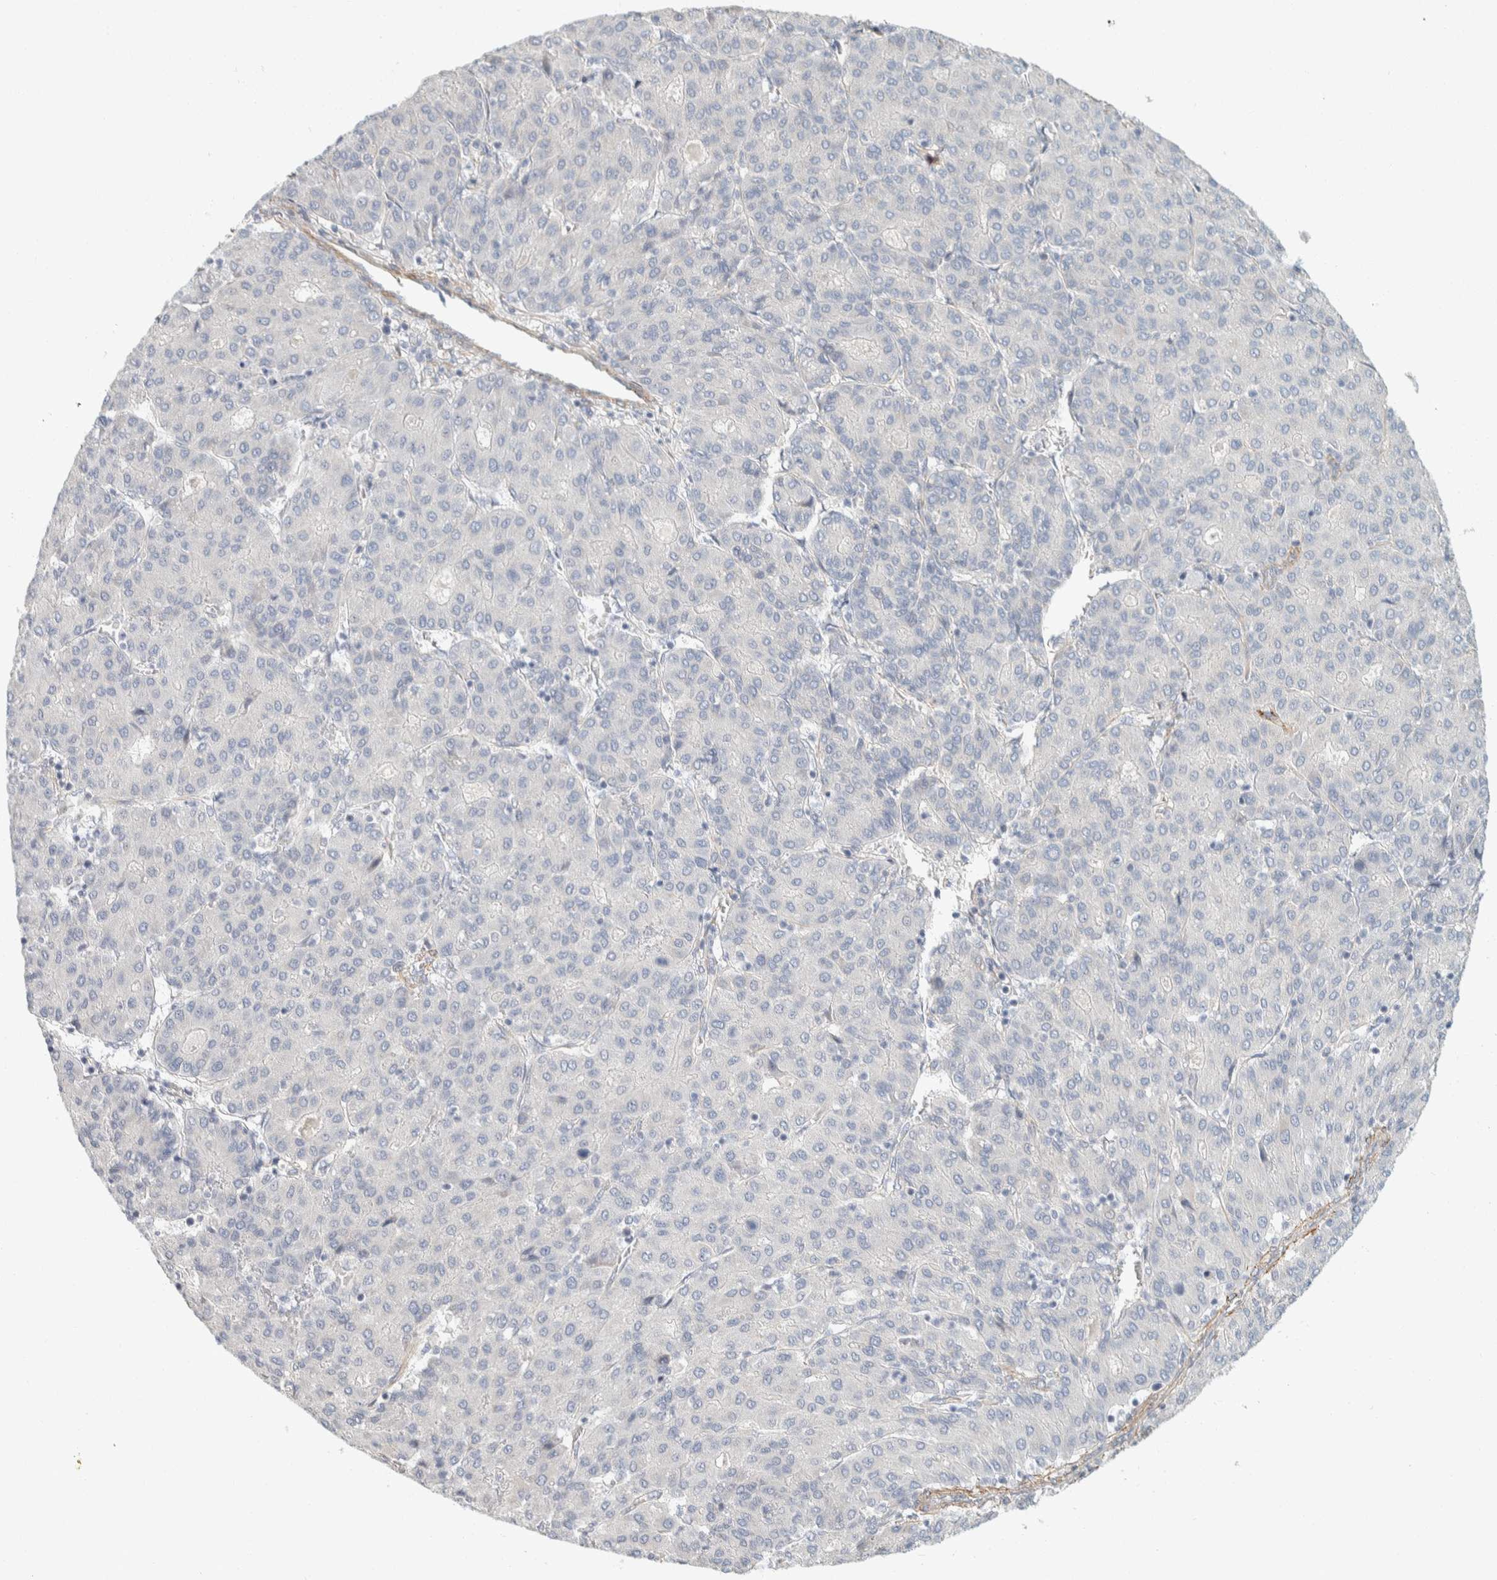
{"staining": {"intensity": "negative", "quantity": "none", "location": "none"}, "tissue": "liver cancer", "cell_type": "Tumor cells", "image_type": "cancer", "snomed": [{"axis": "morphology", "description": "Carcinoma, Hepatocellular, NOS"}, {"axis": "topography", "description": "Liver"}], "caption": "High magnification brightfield microscopy of liver cancer stained with DAB (brown) and counterstained with hematoxylin (blue): tumor cells show no significant expression.", "gene": "CDR2", "patient": {"sex": "male", "age": 65}}